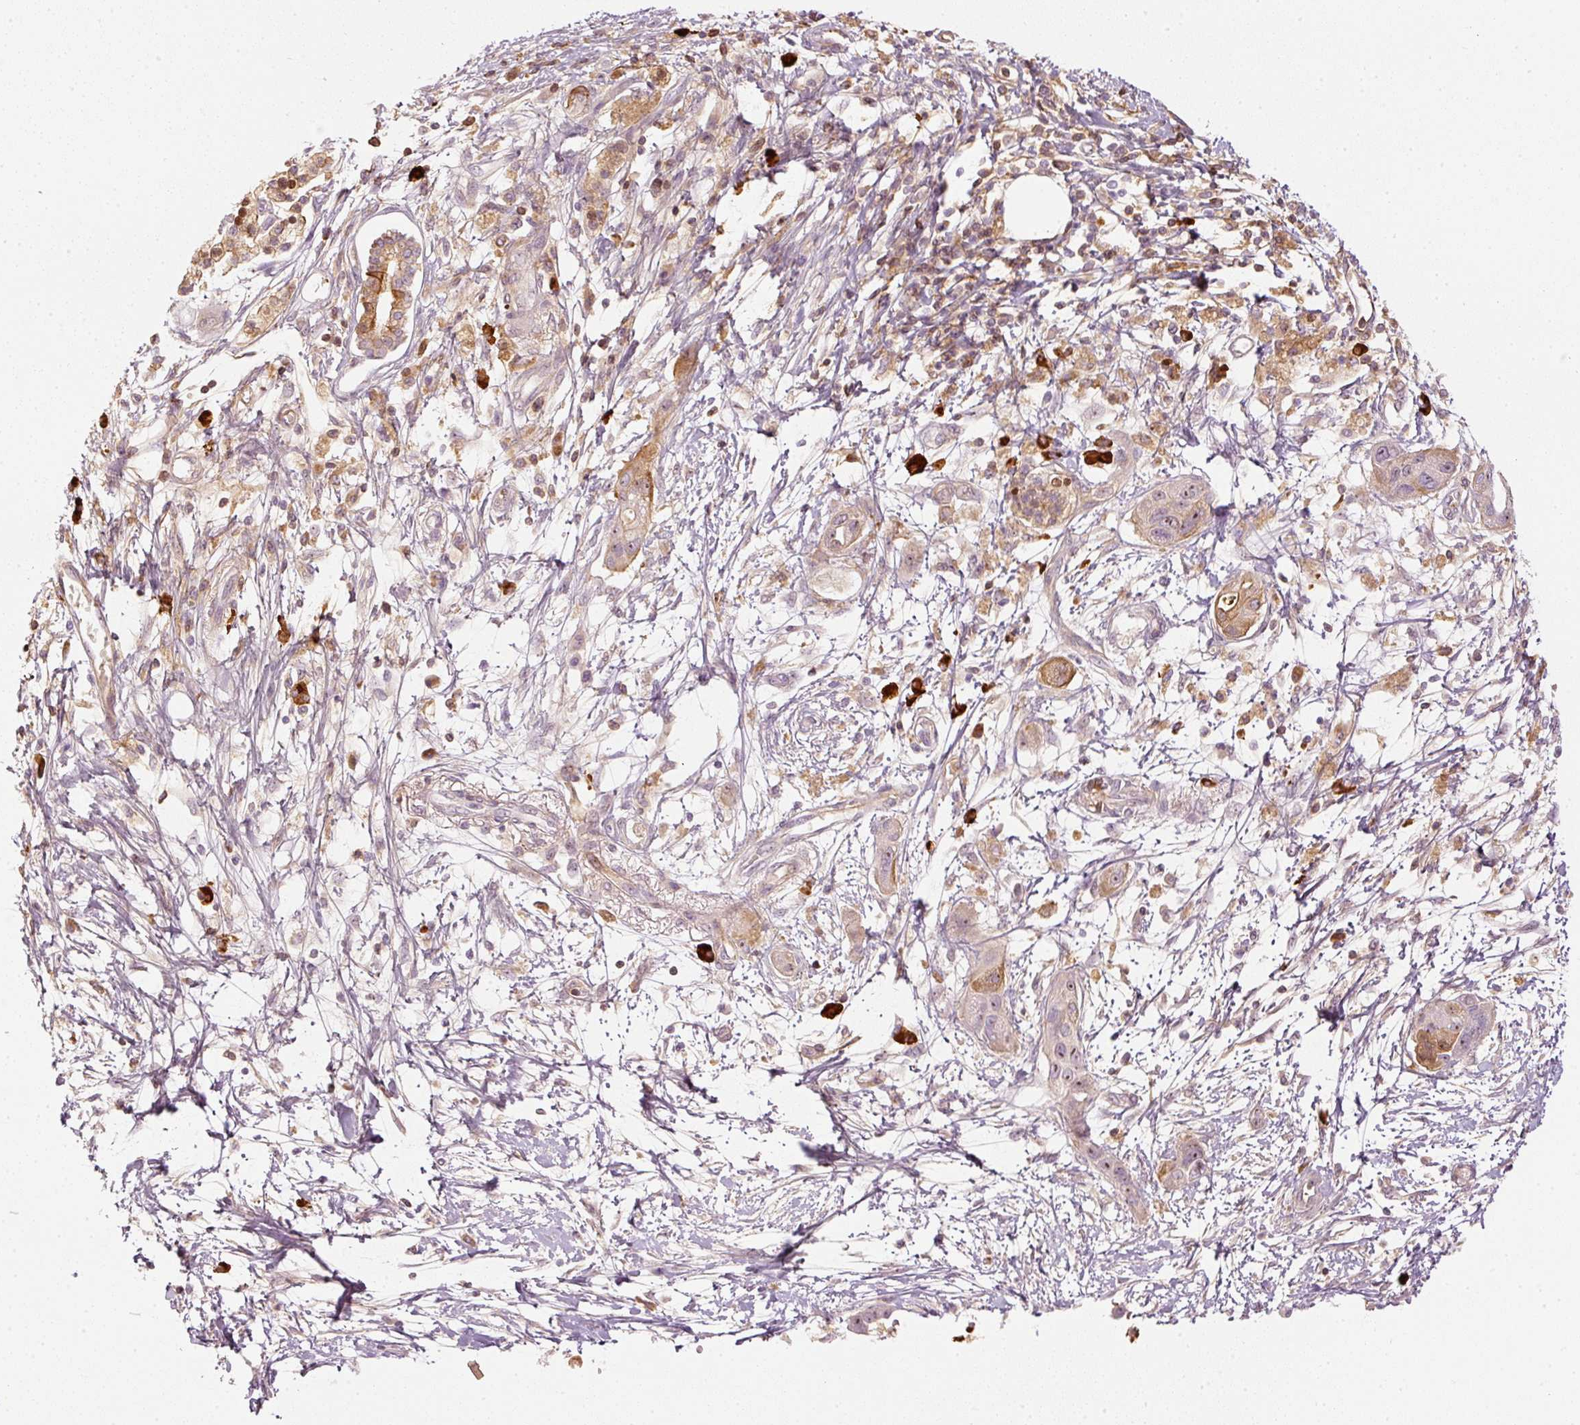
{"staining": {"intensity": "moderate", "quantity": "25%-75%", "location": "cytoplasmic/membranous,nuclear"}, "tissue": "pancreatic cancer", "cell_type": "Tumor cells", "image_type": "cancer", "snomed": [{"axis": "morphology", "description": "Adenocarcinoma, NOS"}, {"axis": "topography", "description": "Pancreas"}], "caption": "Immunohistochemical staining of pancreatic cancer demonstrates medium levels of moderate cytoplasmic/membranous and nuclear expression in about 25%-75% of tumor cells.", "gene": "VCAM1", "patient": {"sex": "male", "age": 68}}